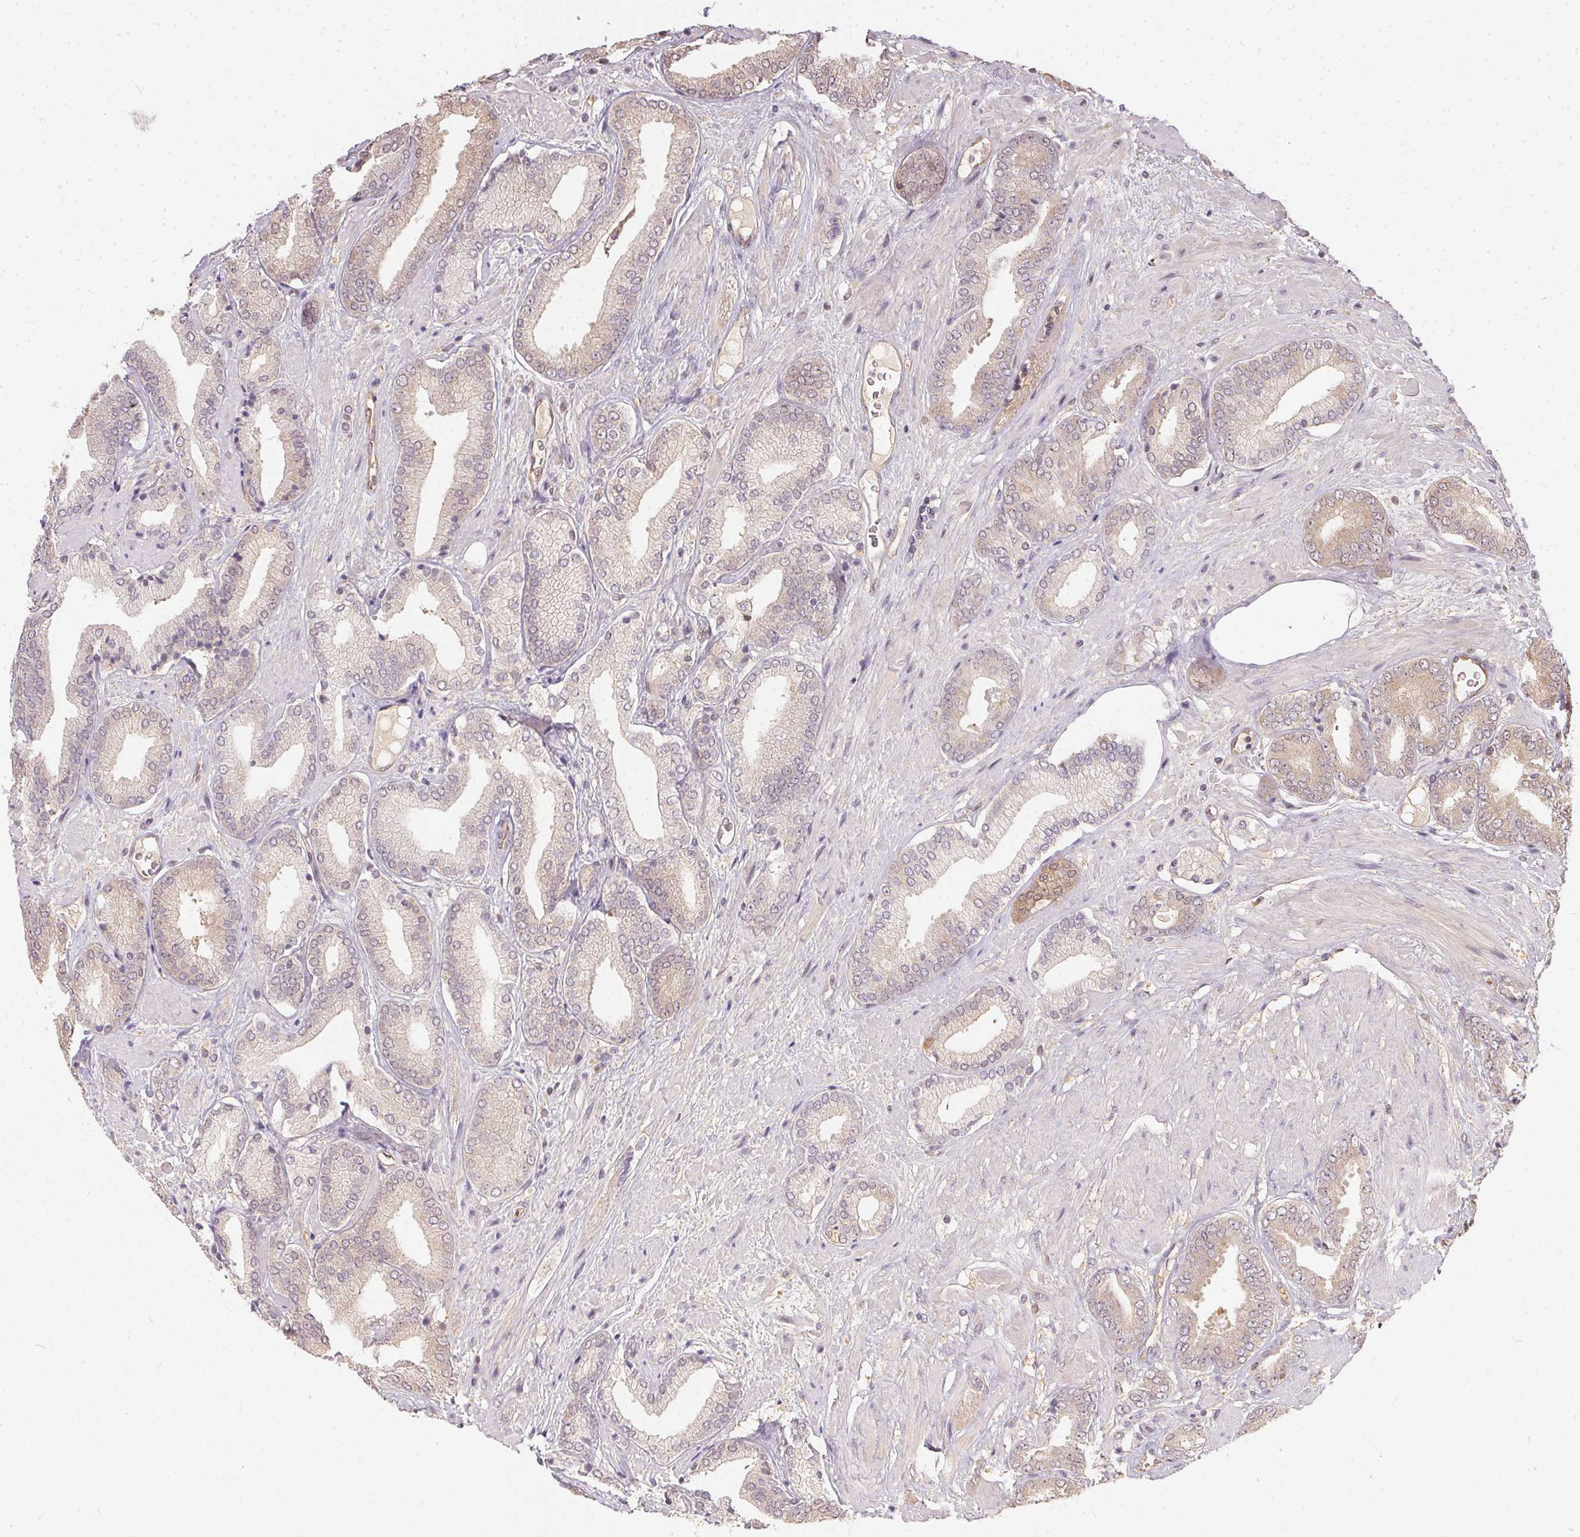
{"staining": {"intensity": "weak", "quantity": "25%-75%", "location": "cytoplasmic/membranous"}, "tissue": "prostate cancer", "cell_type": "Tumor cells", "image_type": "cancer", "snomed": [{"axis": "morphology", "description": "Adenocarcinoma, High grade"}, {"axis": "topography", "description": "Prostate"}], "caption": "Tumor cells exhibit low levels of weak cytoplasmic/membranous positivity in about 25%-75% of cells in human high-grade adenocarcinoma (prostate).", "gene": "BLMH", "patient": {"sex": "male", "age": 56}}